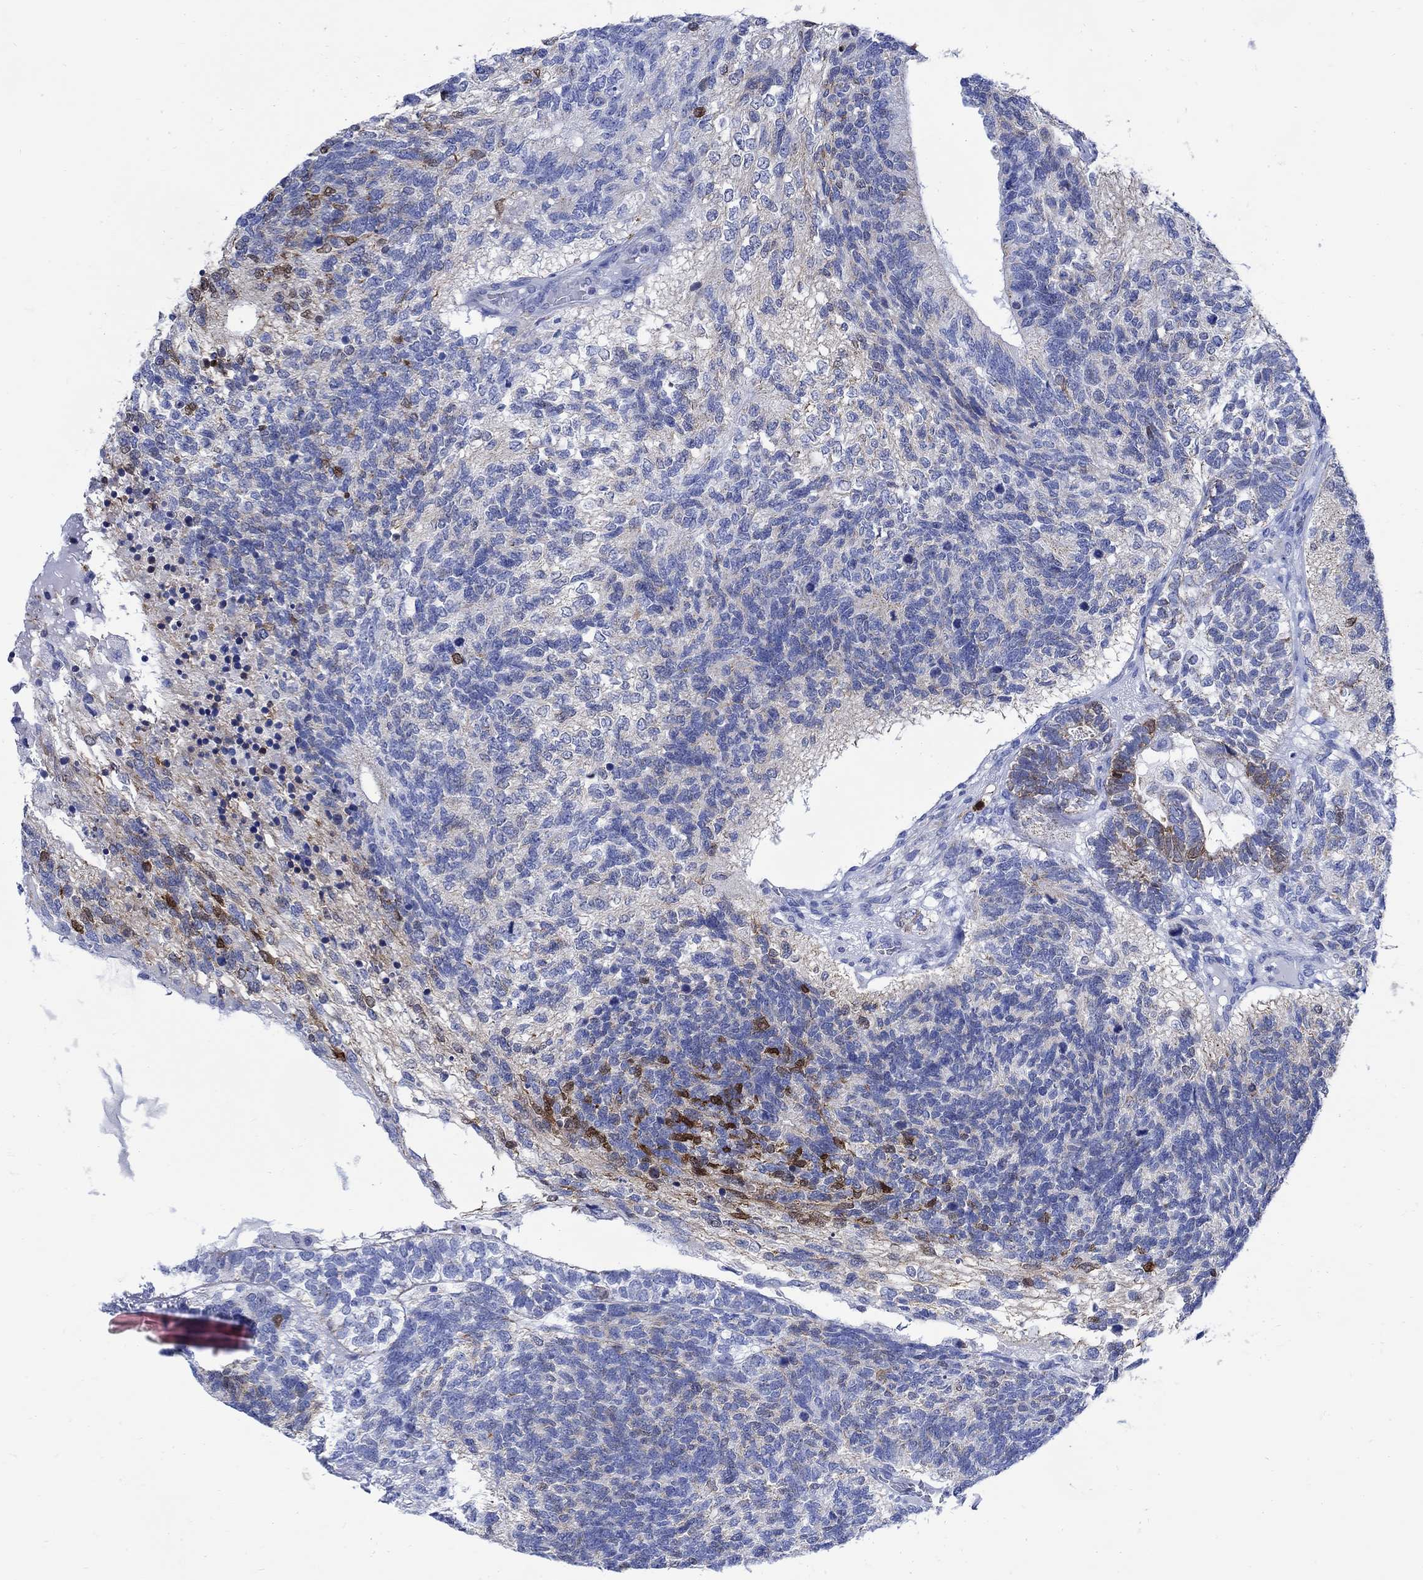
{"staining": {"intensity": "strong", "quantity": "<25%", "location": "cytoplasmic/membranous"}, "tissue": "testis cancer", "cell_type": "Tumor cells", "image_type": "cancer", "snomed": [{"axis": "morphology", "description": "Seminoma, NOS"}, {"axis": "morphology", "description": "Carcinoma, Embryonal, NOS"}, {"axis": "topography", "description": "Testis"}], "caption": "Protein expression analysis of human testis cancer reveals strong cytoplasmic/membranous staining in about <25% of tumor cells. Nuclei are stained in blue.", "gene": "CPLX2", "patient": {"sex": "male", "age": 41}}